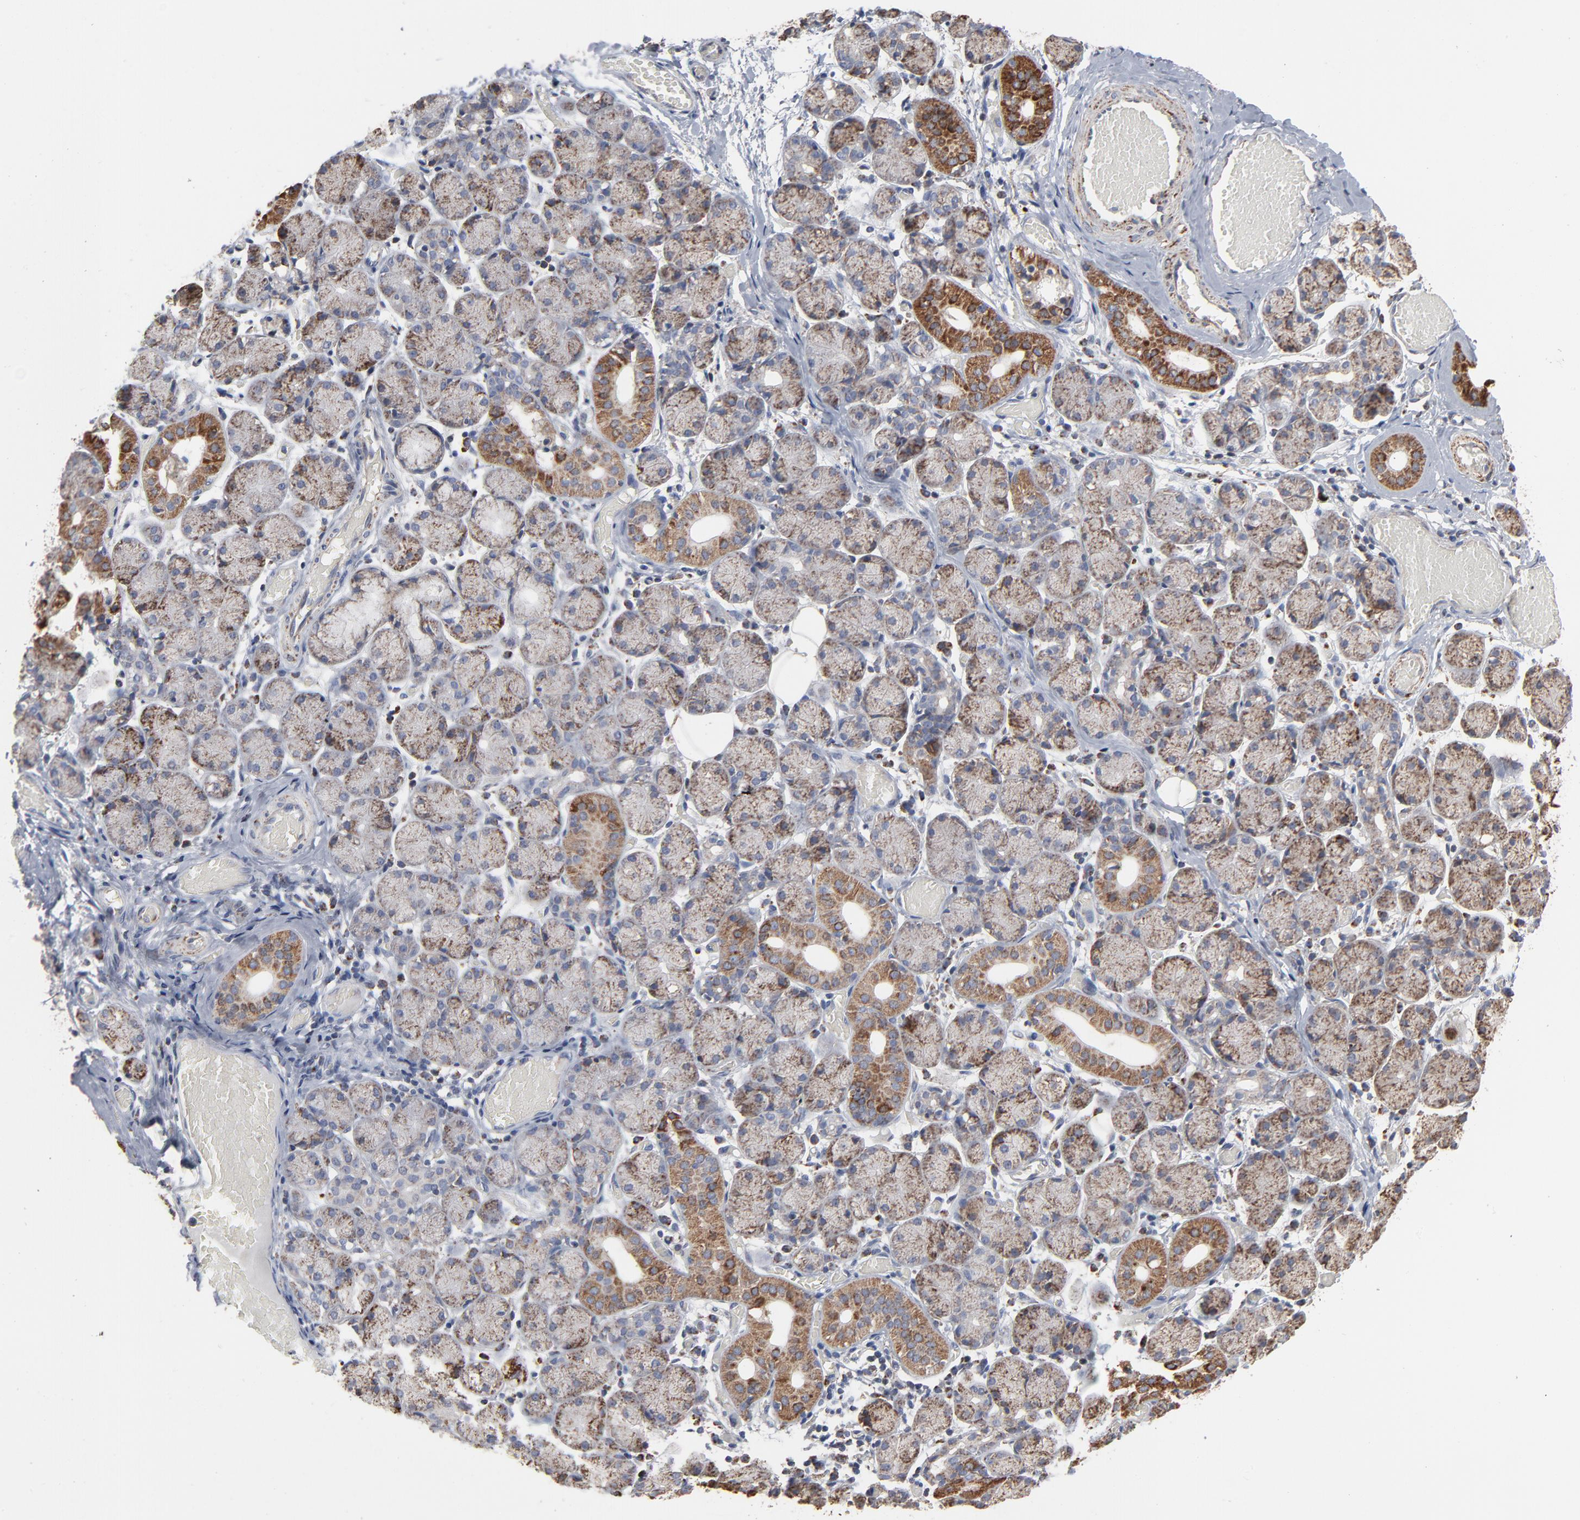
{"staining": {"intensity": "moderate", "quantity": ">75%", "location": "cytoplasmic/membranous"}, "tissue": "salivary gland", "cell_type": "Glandular cells", "image_type": "normal", "snomed": [{"axis": "morphology", "description": "Normal tissue, NOS"}, {"axis": "topography", "description": "Salivary gland"}], "caption": "Immunohistochemical staining of normal salivary gland demonstrates moderate cytoplasmic/membranous protein positivity in approximately >75% of glandular cells. Immunohistochemistry (ihc) stains the protein of interest in brown and the nuclei are stained blue.", "gene": "UQCRC1", "patient": {"sex": "female", "age": 24}}